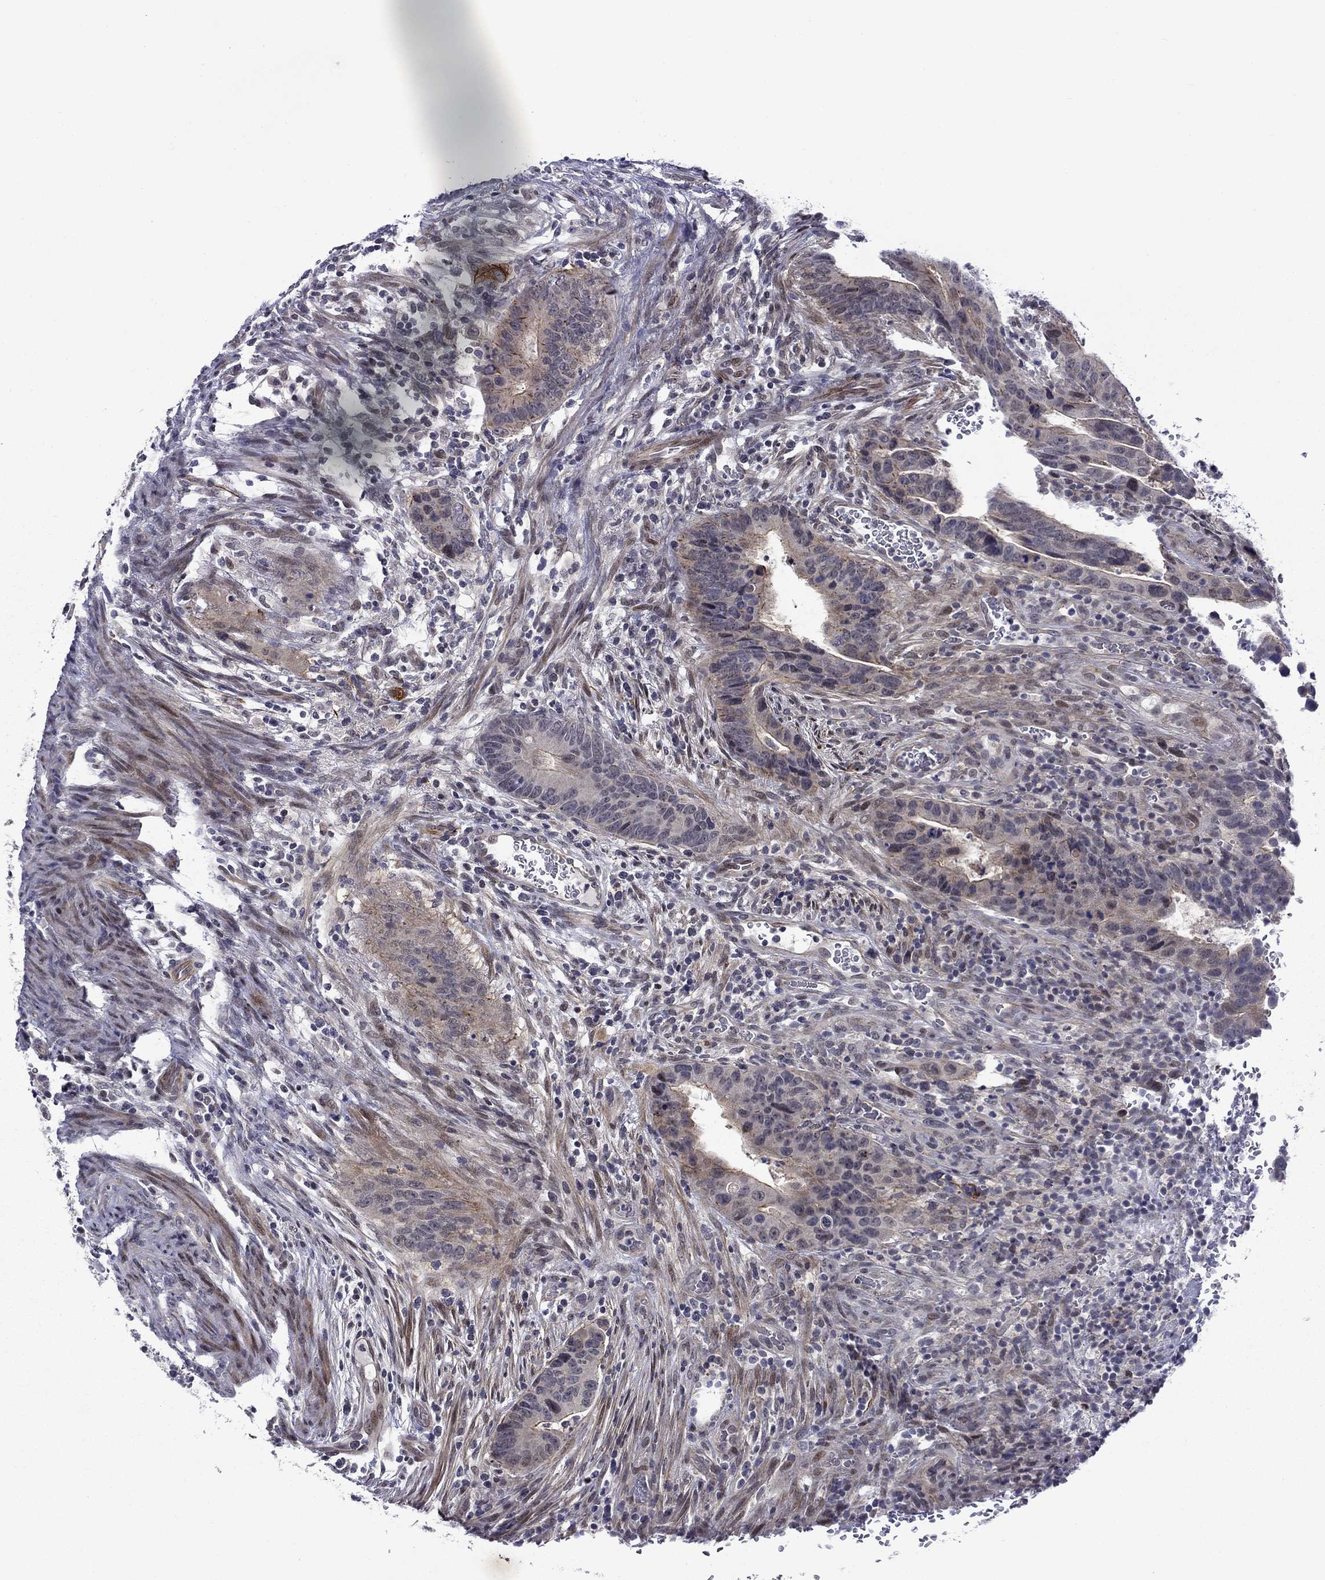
{"staining": {"intensity": "weak", "quantity": "<25%", "location": "cytoplasmic/membranous"}, "tissue": "colorectal cancer", "cell_type": "Tumor cells", "image_type": "cancer", "snomed": [{"axis": "morphology", "description": "Adenocarcinoma, NOS"}, {"axis": "topography", "description": "Colon"}], "caption": "This is a photomicrograph of immunohistochemistry (IHC) staining of colorectal cancer, which shows no staining in tumor cells.", "gene": "B3GAT1", "patient": {"sex": "female", "age": 56}}